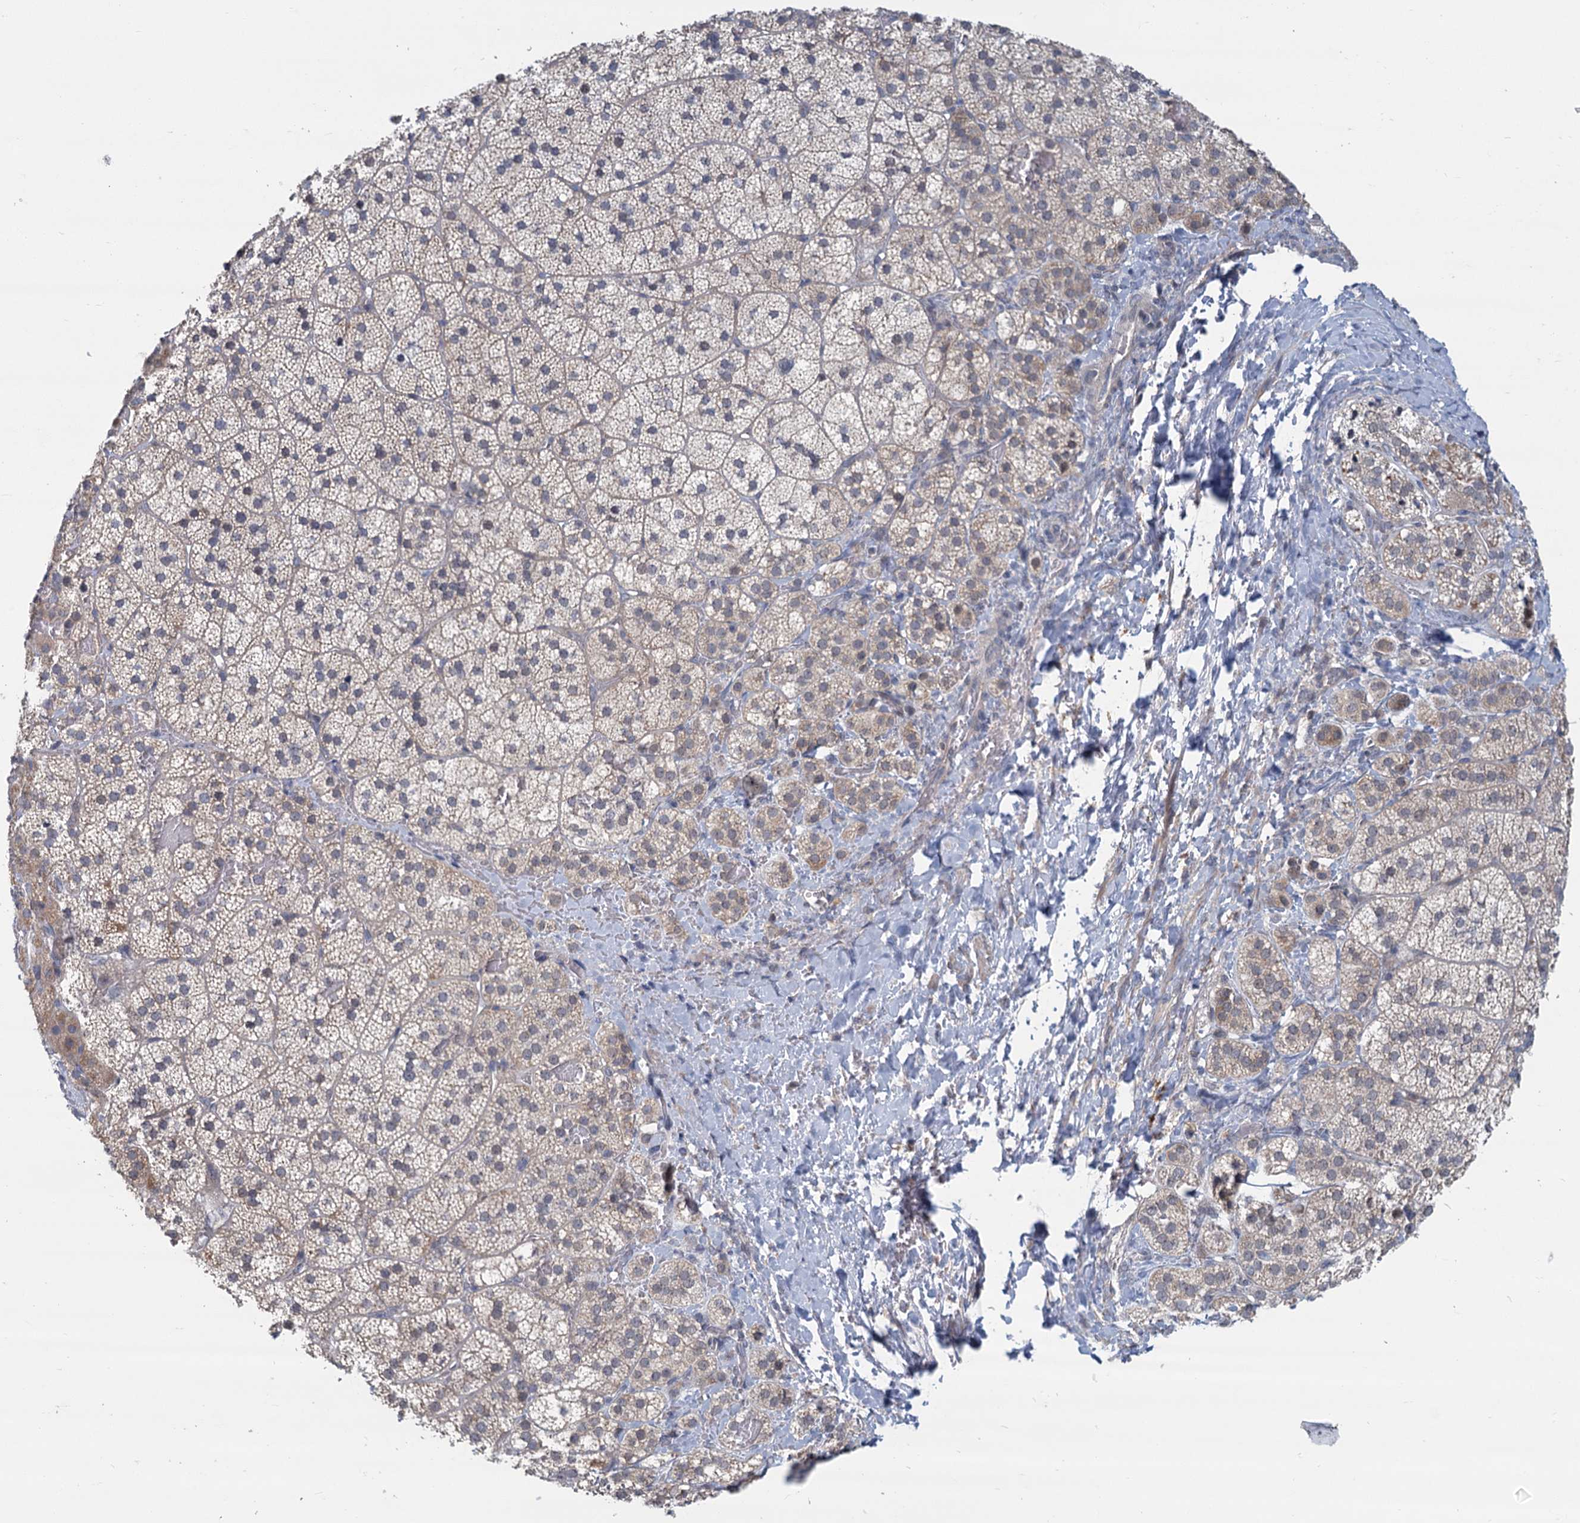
{"staining": {"intensity": "negative", "quantity": "none", "location": "none"}, "tissue": "adrenal gland", "cell_type": "Glandular cells", "image_type": "normal", "snomed": [{"axis": "morphology", "description": "Normal tissue, NOS"}, {"axis": "topography", "description": "Adrenal gland"}], "caption": "An image of adrenal gland stained for a protein displays no brown staining in glandular cells.", "gene": "STAP1", "patient": {"sex": "female", "age": 44}}